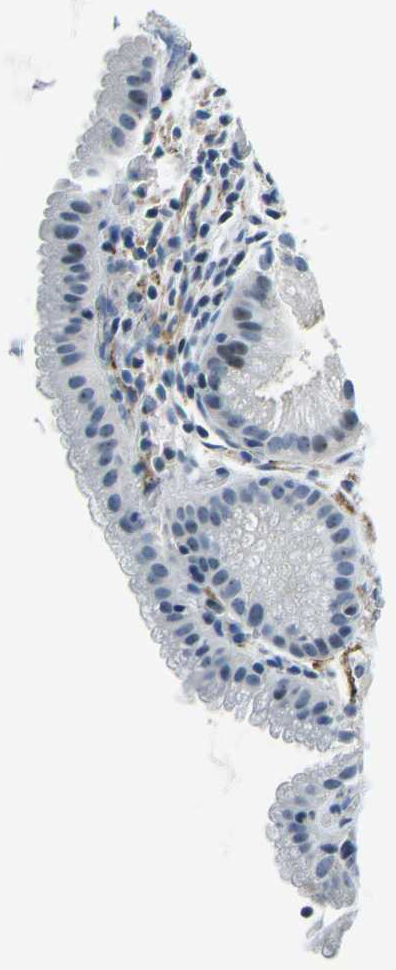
{"staining": {"intensity": "moderate", "quantity": "<25%", "location": "nuclear"}, "tissue": "gallbladder", "cell_type": "Glandular cells", "image_type": "normal", "snomed": [{"axis": "morphology", "description": "Normal tissue, NOS"}, {"axis": "topography", "description": "Gallbladder"}], "caption": "Gallbladder stained with DAB (3,3'-diaminobenzidine) immunohistochemistry (IHC) shows low levels of moderate nuclear positivity in about <25% of glandular cells.", "gene": "RRP1", "patient": {"sex": "female", "age": 26}}